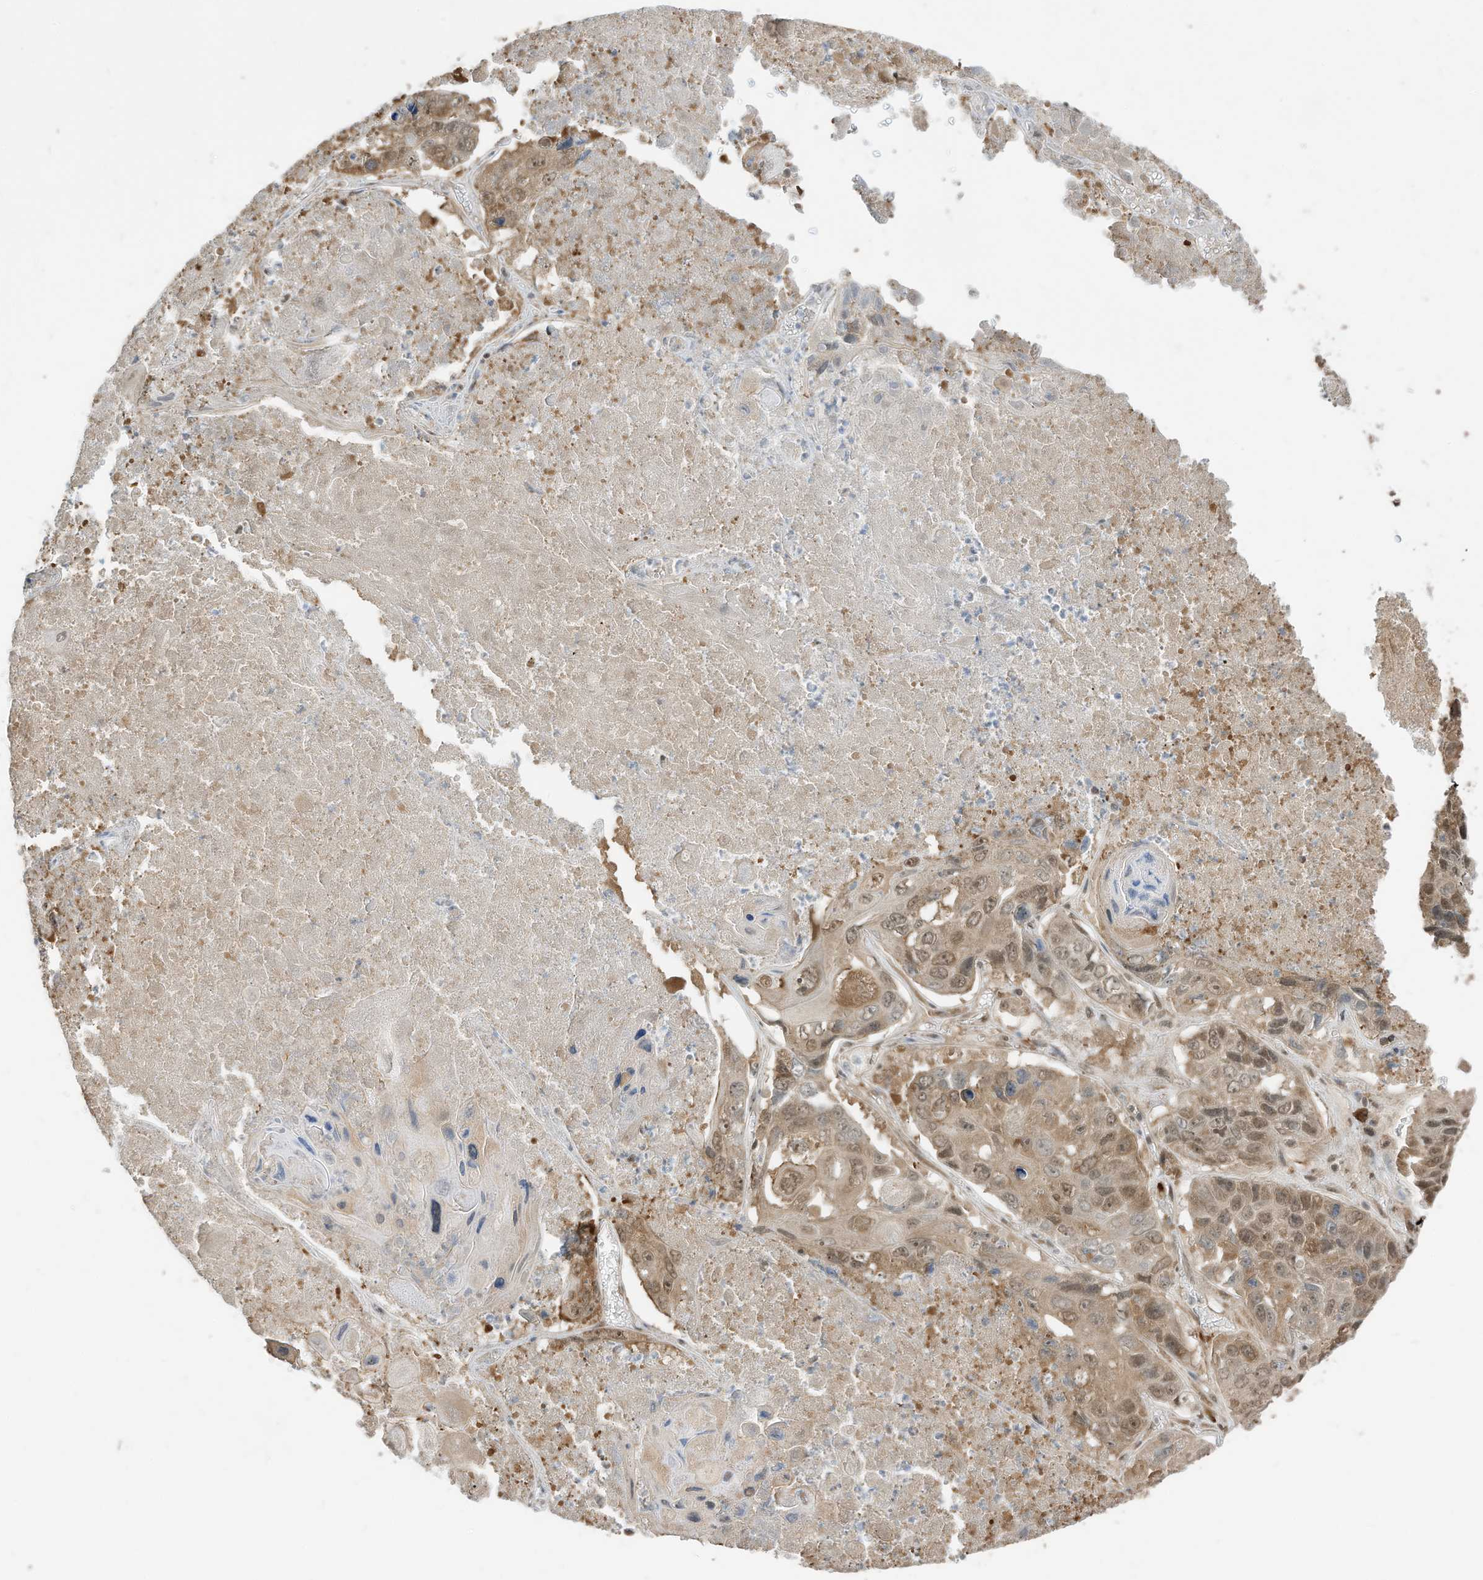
{"staining": {"intensity": "moderate", "quantity": ">75%", "location": "nuclear"}, "tissue": "lung cancer", "cell_type": "Tumor cells", "image_type": "cancer", "snomed": [{"axis": "morphology", "description": "Squamous cell carcinoma, NOS"}, {"axis": "topography", "description": "Lung"}], "caption": "Squamous cell carcinoma (lung) was stained to show a protein in brown. There is medium levels of moderate nuclear expression in about >75% of tumor cells.", "gene": "ZNF195", "patient": {"sex": "male", "age": 61}}